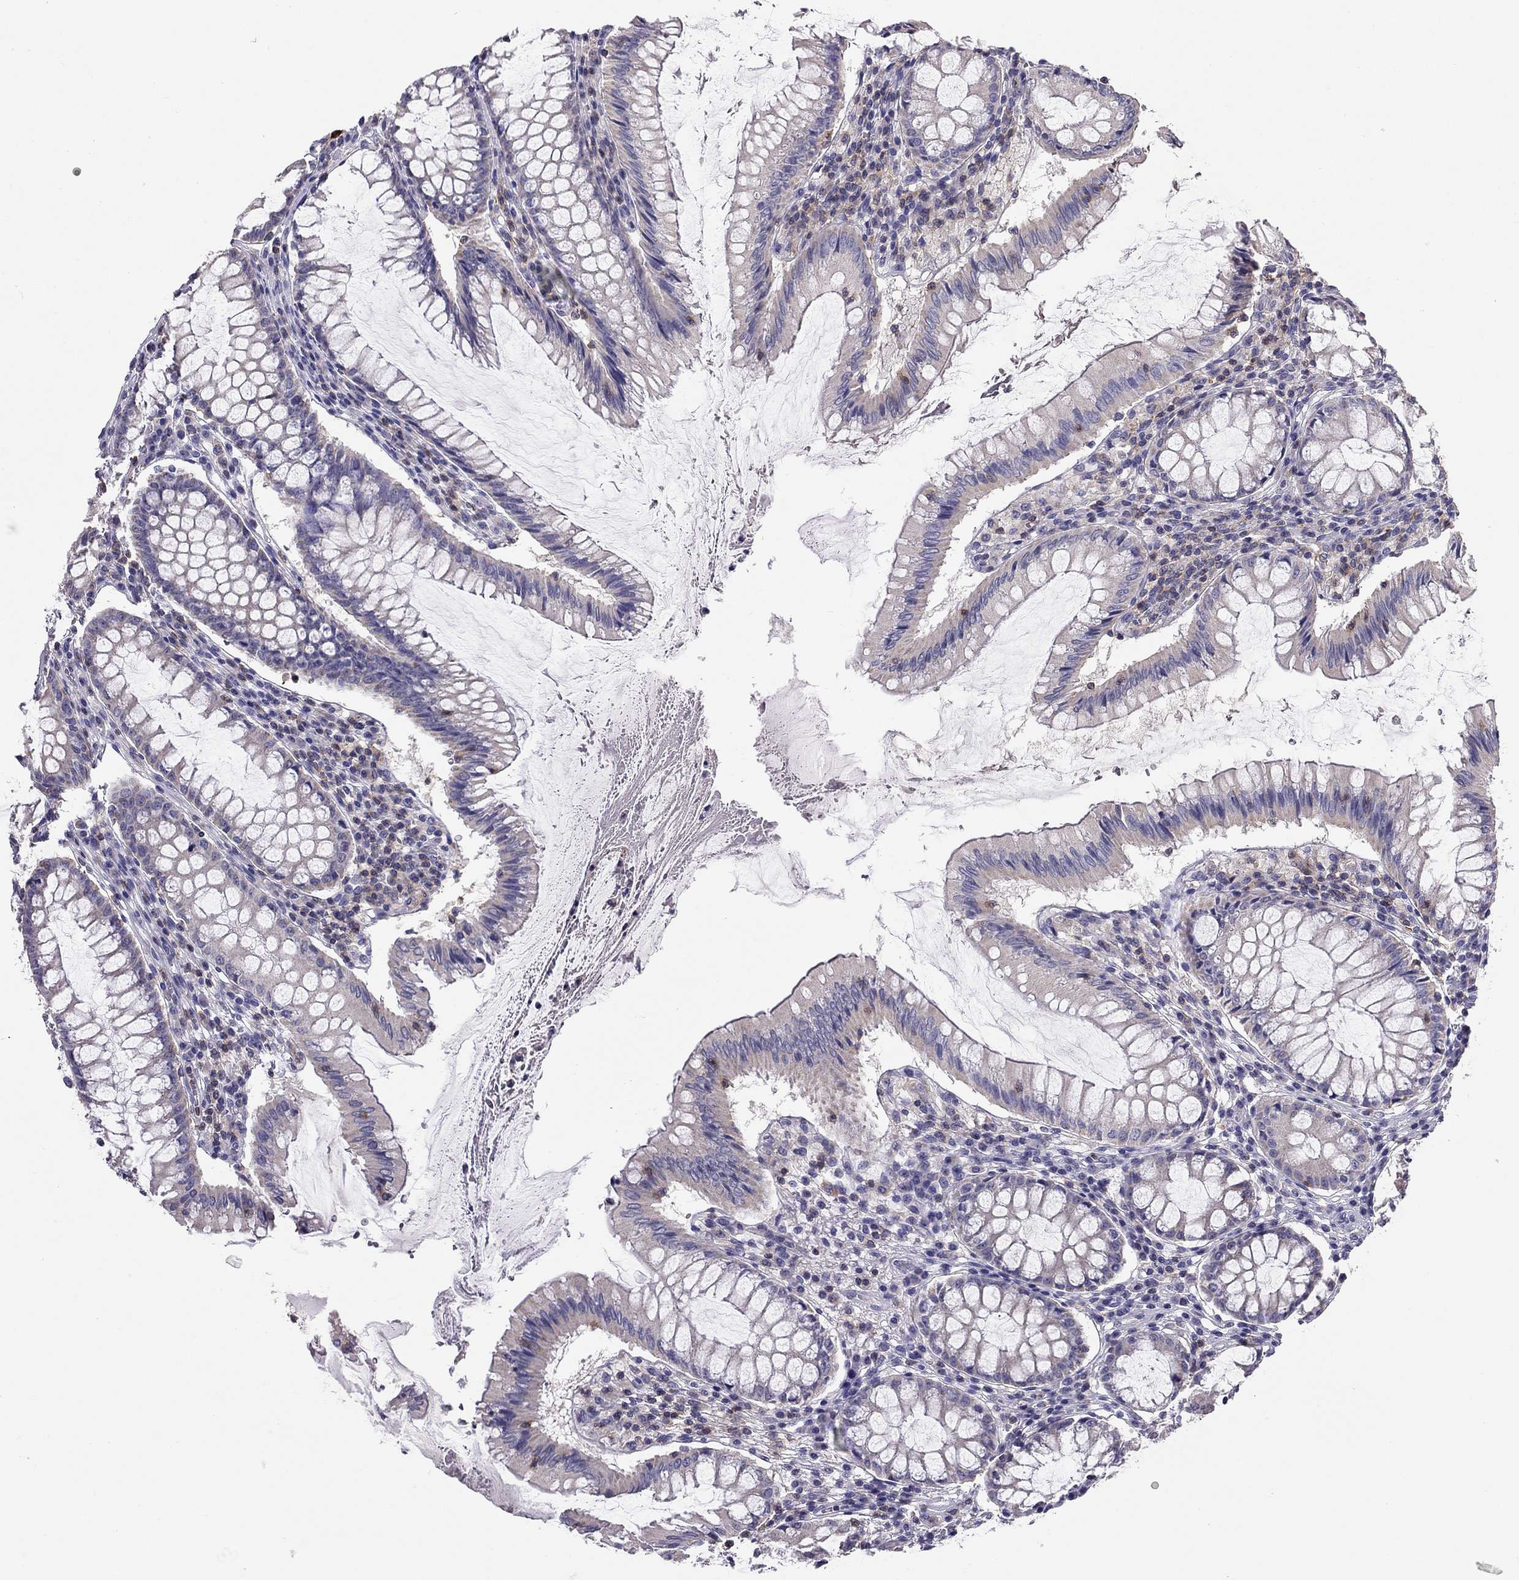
{"staining": {"intensity": "negative", "quantity": "none", "location": "none"}, "tissue": "colorectal cancer", "cell_type": "Tumor cells", "image_type": "cancer", "snomed": [{"axis": "morphology", "description": "Adenocarcinoma, NOS"}, {"axis": "topography", "description": "Colon"}], "caption": "DAB immunohistochemical staining of human adenocarcinoma (colorectal) displays no significant staining in tumor cells.", "gene": "CITED1", "patient": {"sex": "female", "age": 70}}